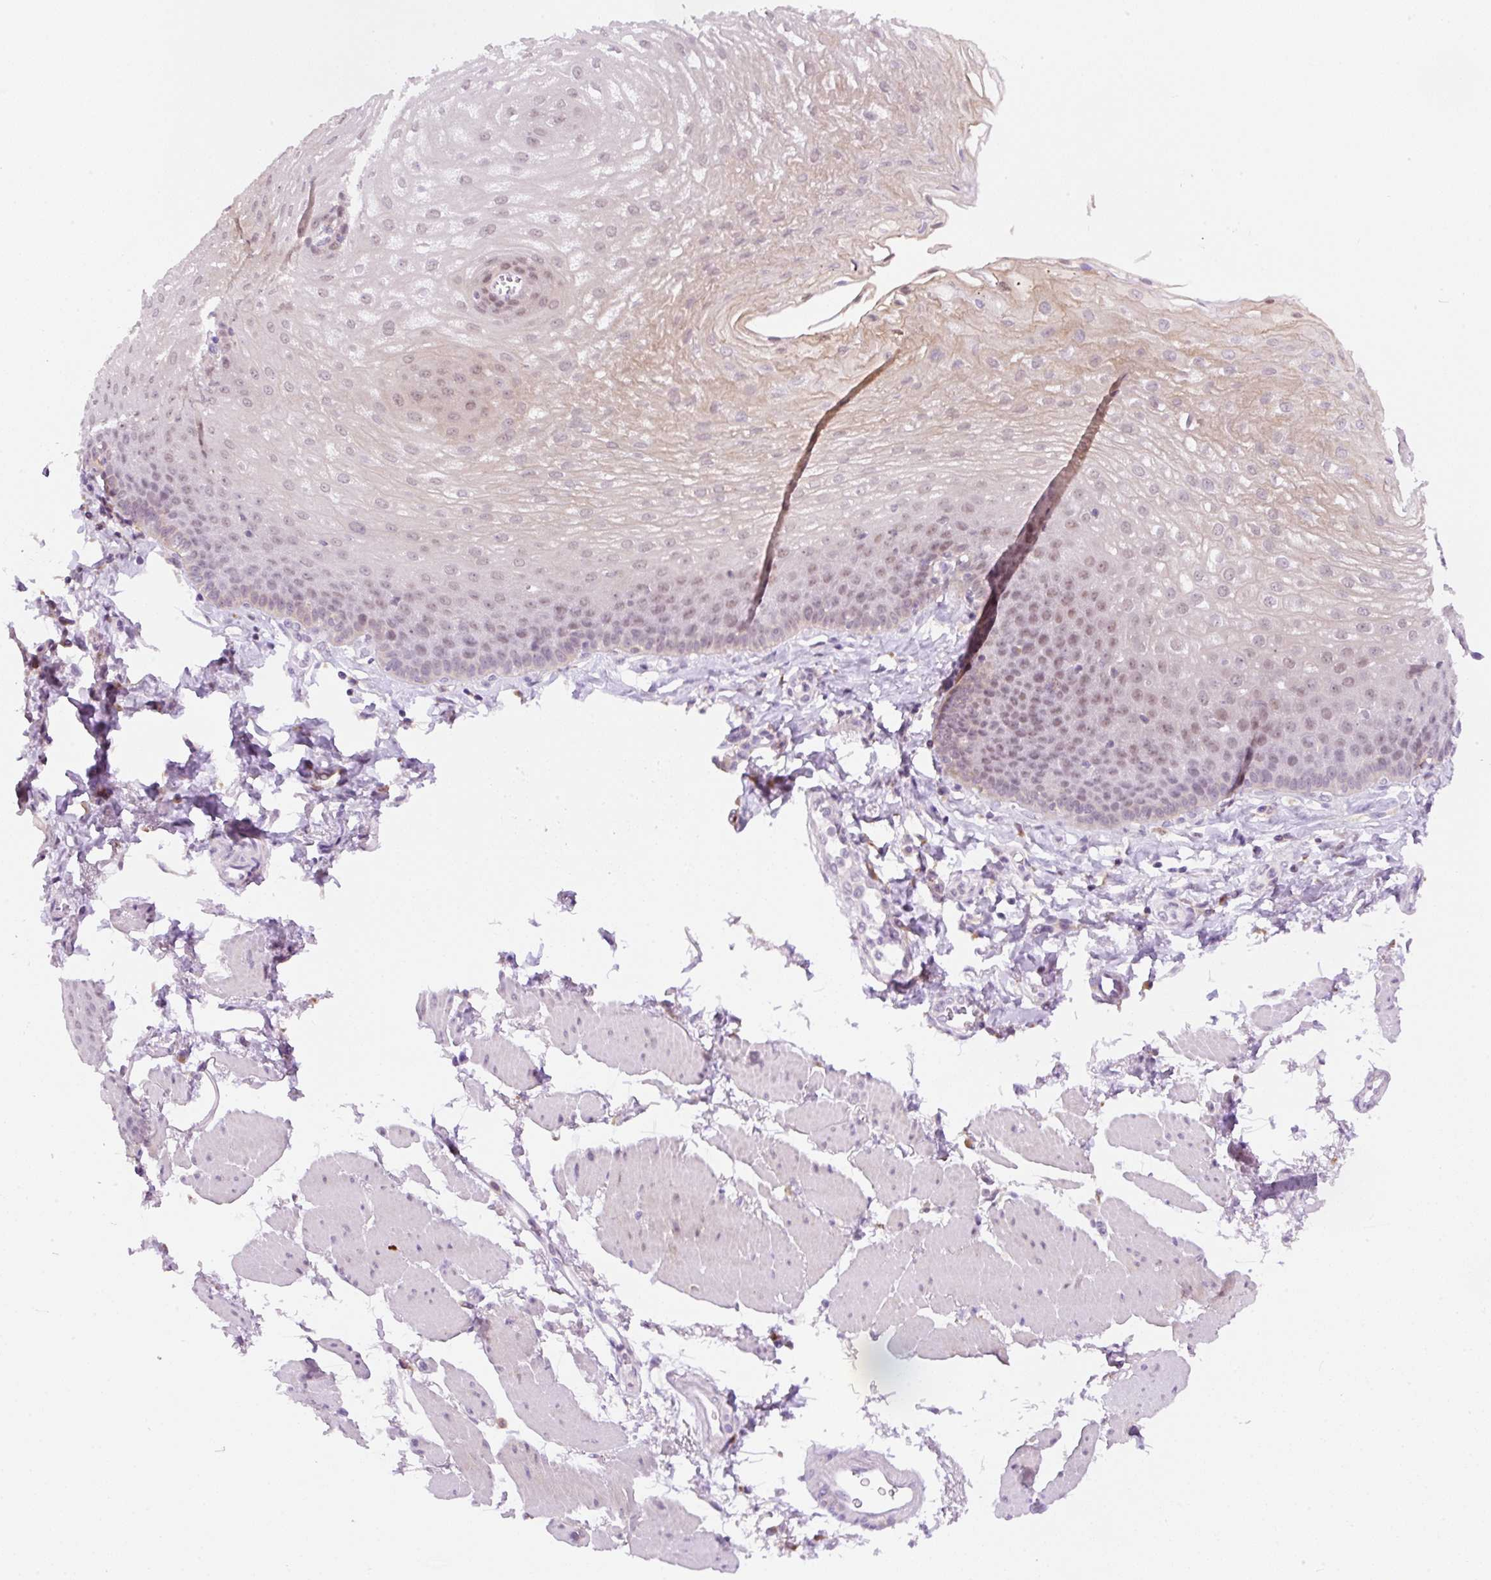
{"staining": {"intensity": "weak", "quantity": "25%-75%", "location": "cytoplasmic/membranous"}, "tissue": "esophagus", "cell_type": "Squamous epithelial cells", "image_type": "normal", "snomed": [{"axis": "morphology", "description": "Normal tissue, NOS"}, {"axis": "topography", "description": "Esophagus"}], "caption": "Benign esophagus was stained to show a protein in brown. There is low levels of weak cytoplasmic/membranous staining in about 25%-75% of squamous epithelial cells.", "gene": "CEBPZOS", "patient": {"sex": "female", "age": 81}}